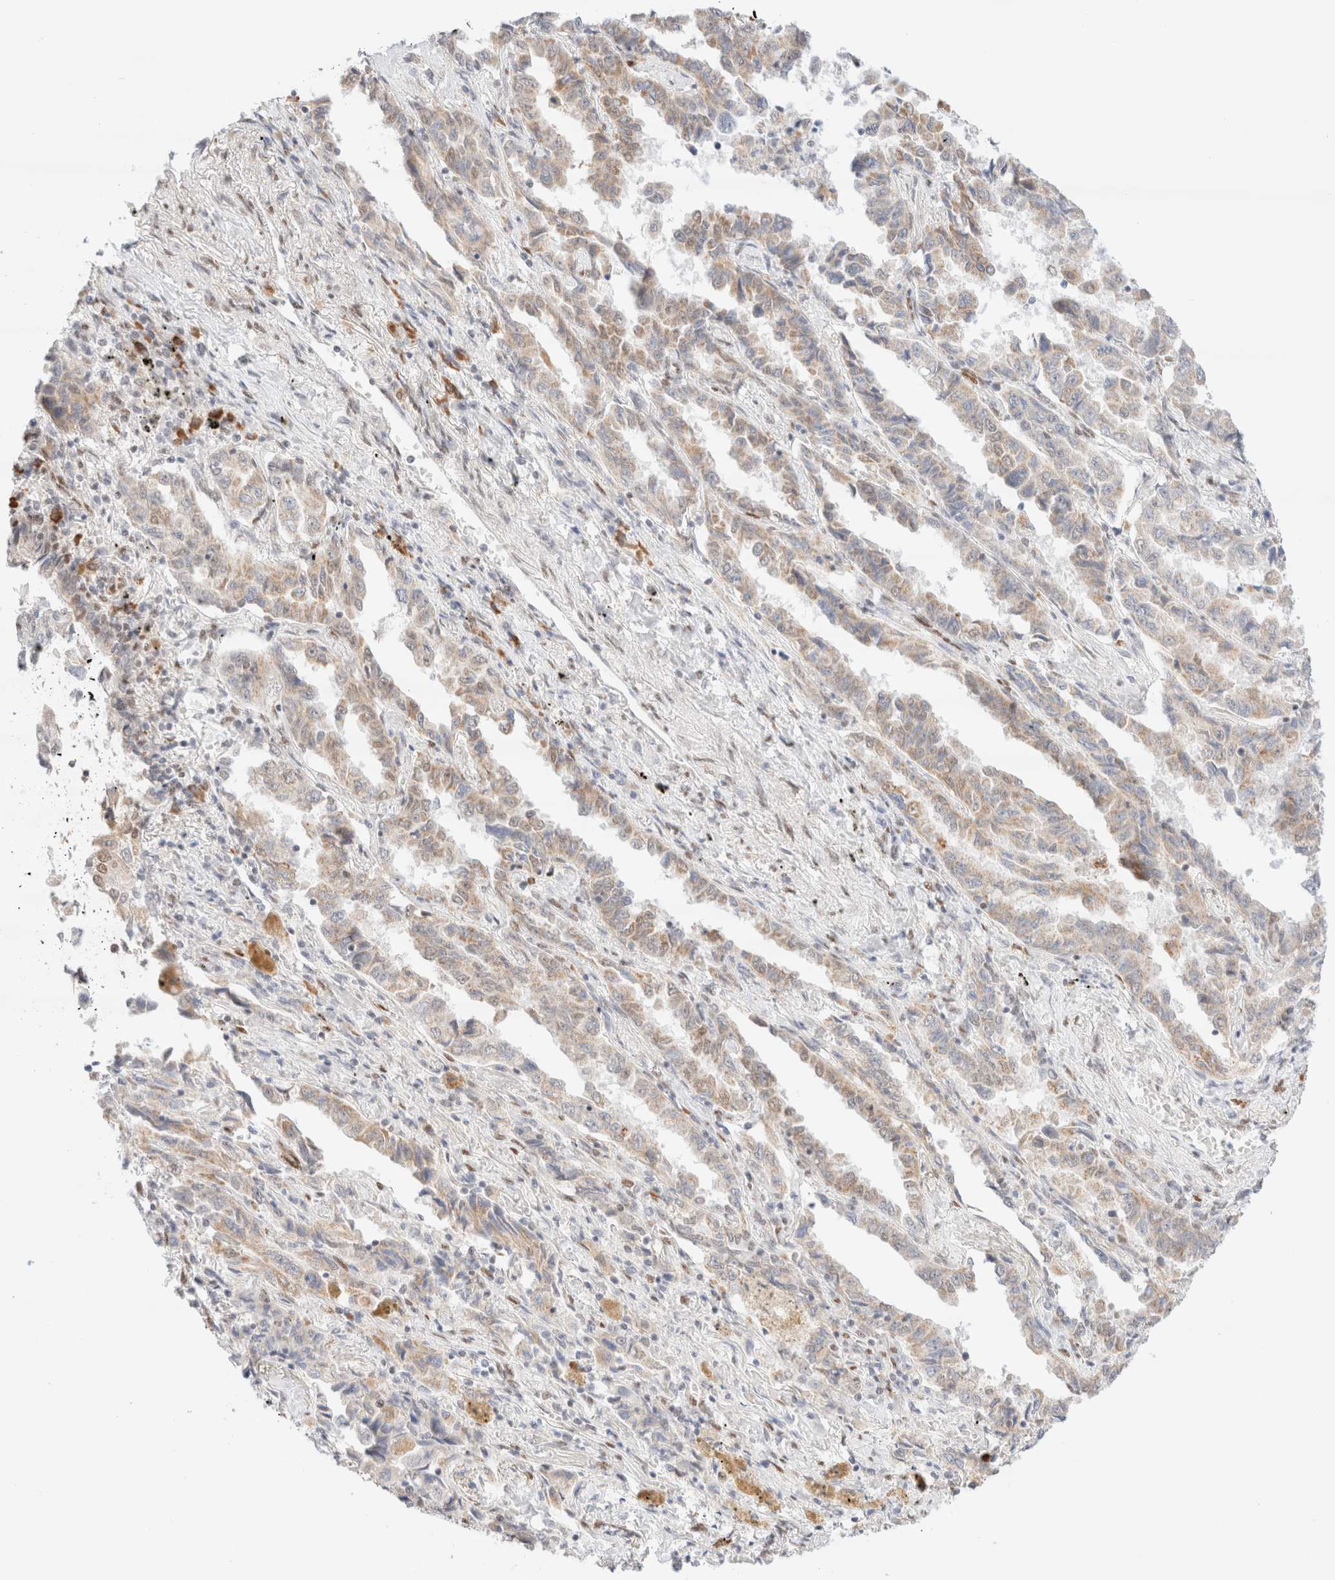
{"staining": {"intensity": "weak", "quantity": "25%-75%", "location": "cytoplasmic/membranous,nuclear"}, "tissue": "lung cancer", "cell_type": "Tumor cells", "image_type": "cancer", "snomed": [{"axis": "morphology", "description": "Adenocarcinoma, NOS"}, {"axis": "topography", "description": "Lung"}], "caption": "IHC (DAB (3,3'-diaminobenzidine)) staining of human adenocarcinoma (lung) reveals weak cytoplasmic/membranous and nuclear protein expression in about 25%-75% of tumor cells.", "gene": "CIC", "patient": {"sex": "female", "age": 51}}